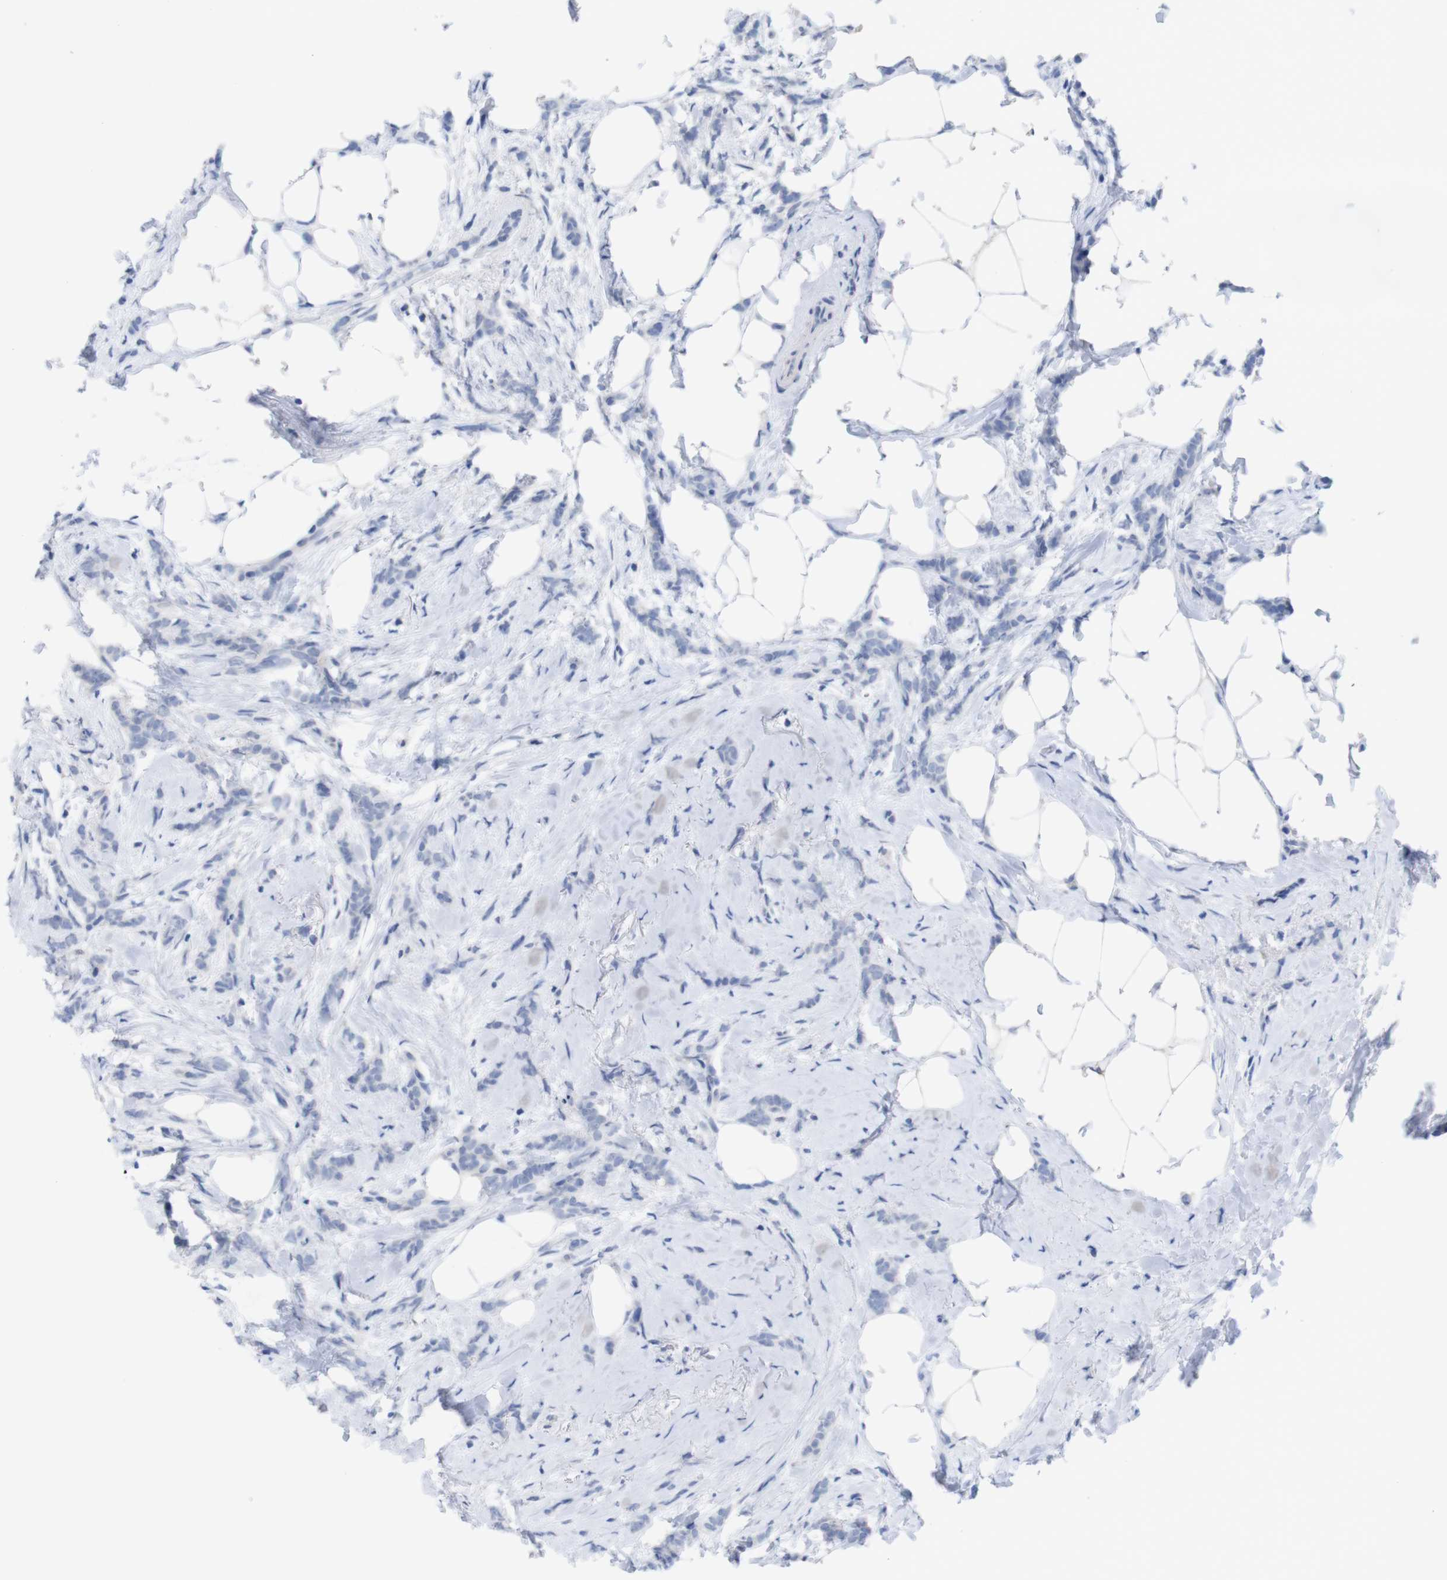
{"staining": {"intensity": "negative", "quantity": "none", "location": "none"}, "tissue": "breast cancer", "cell_type": "Tumor cells", "image_type": "cancer", "snomed": [{"axis": "morphology", "description": "Lobular carcinoma, in situ"}, {"axis": "morphology", "description": "Lobular carcinoma"}, {"axis": "topography", "description": "Breast"}], "caption": "This is an IHC photomicrograph of breast cancer. There is no positivity in tumor cells.", "gene": "PNMA1", "patient": {"sex": "female", "age": 41}}